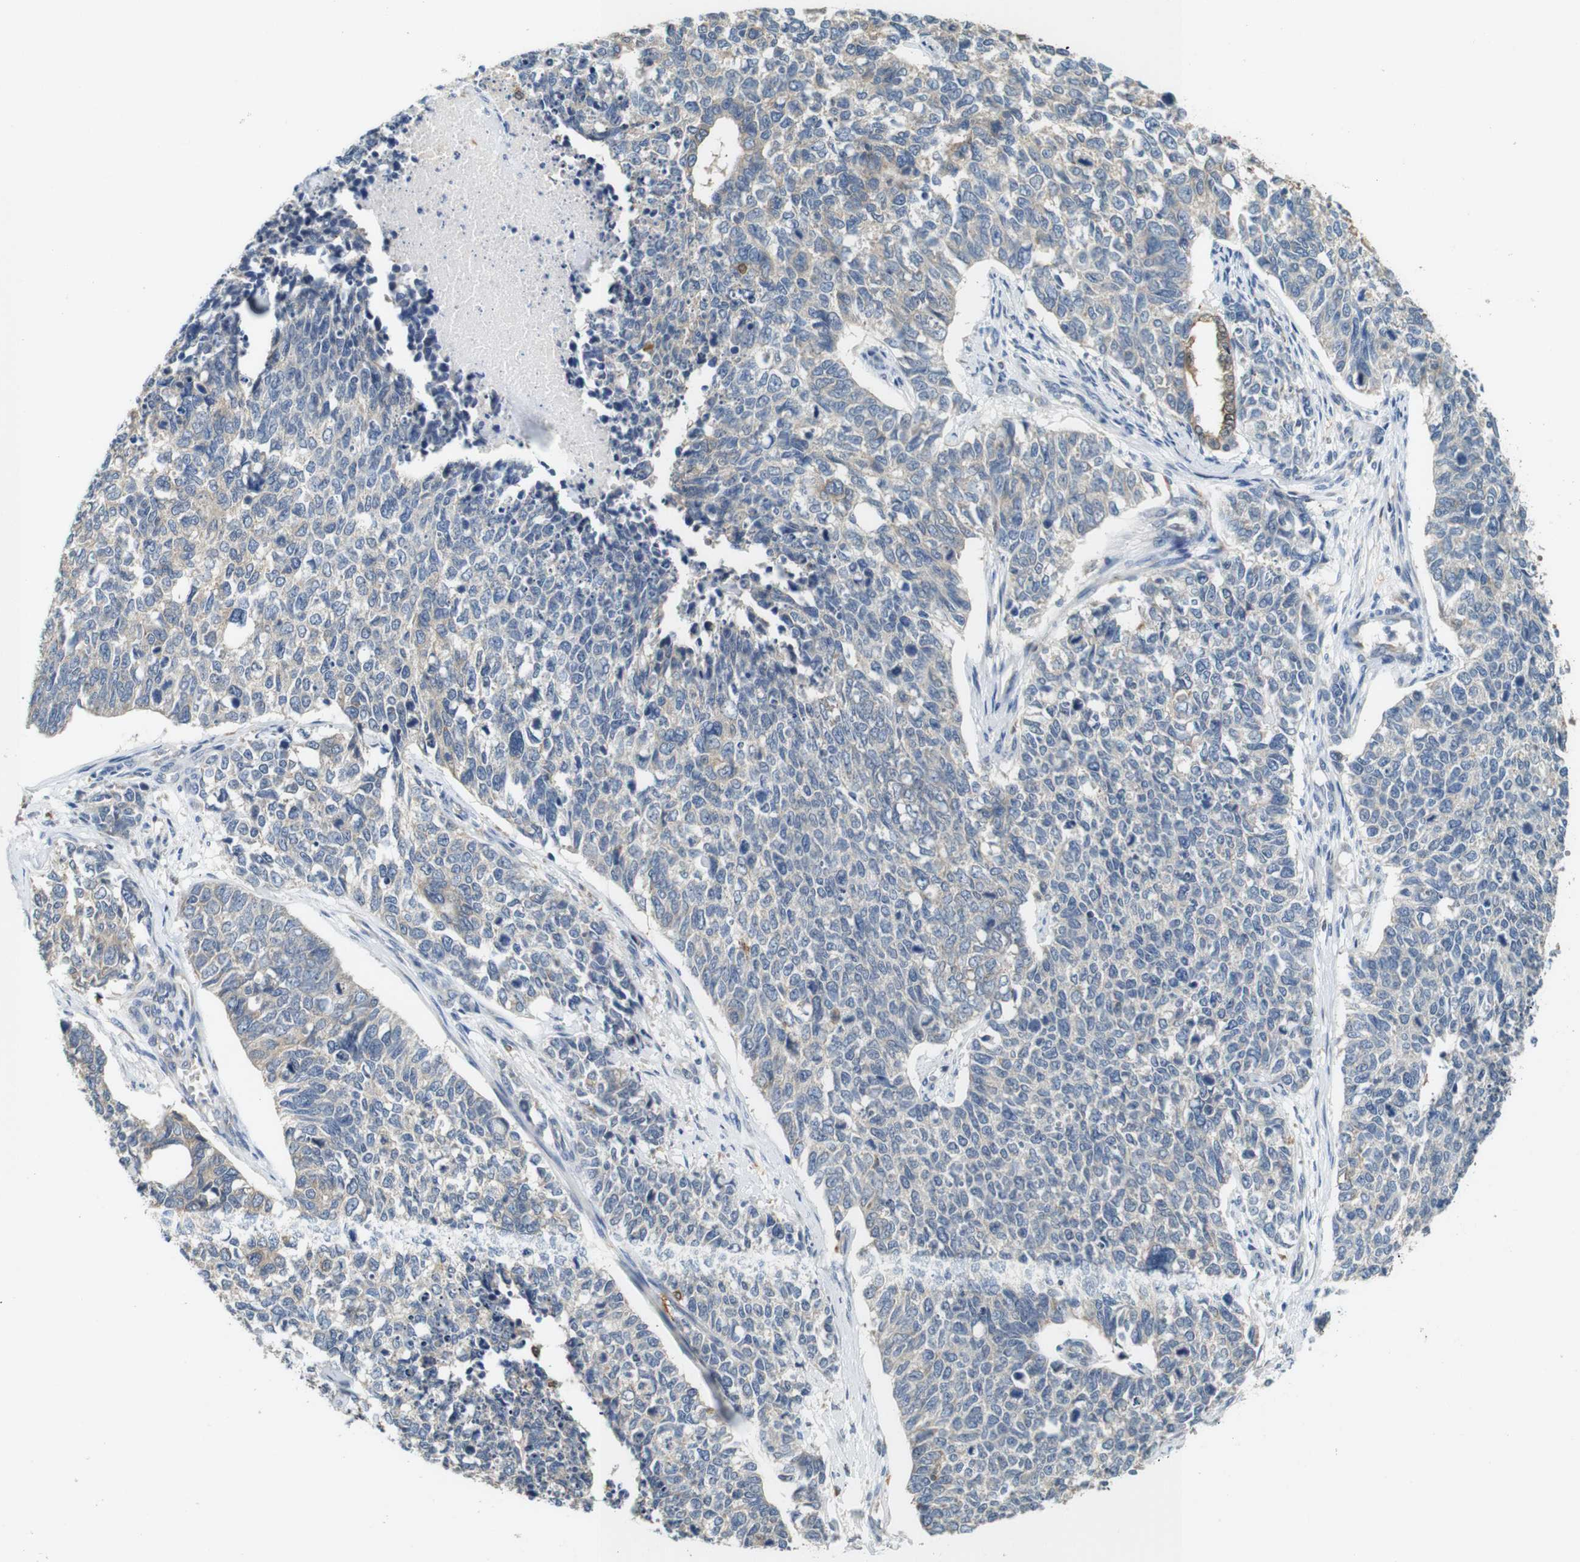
{"staining": {"intensity": "negative", "quantity": "none", "location": "none"}, "tissue": "cervical cancer", "cell_type": "Tumor cells", "image_type": "cancer", "snomed": [{"axis": "morphology", "description": "Squamous cell carcinoma, NOS"}, {"axis": "topography", "description": "Cervix"}], "caption": "Human cervical squamous cell carcinoma stained for a protein using IHC displays no staining in tumor cells.", "gene": "NEBL", "patient": {"sex": "female", "age": 63}}